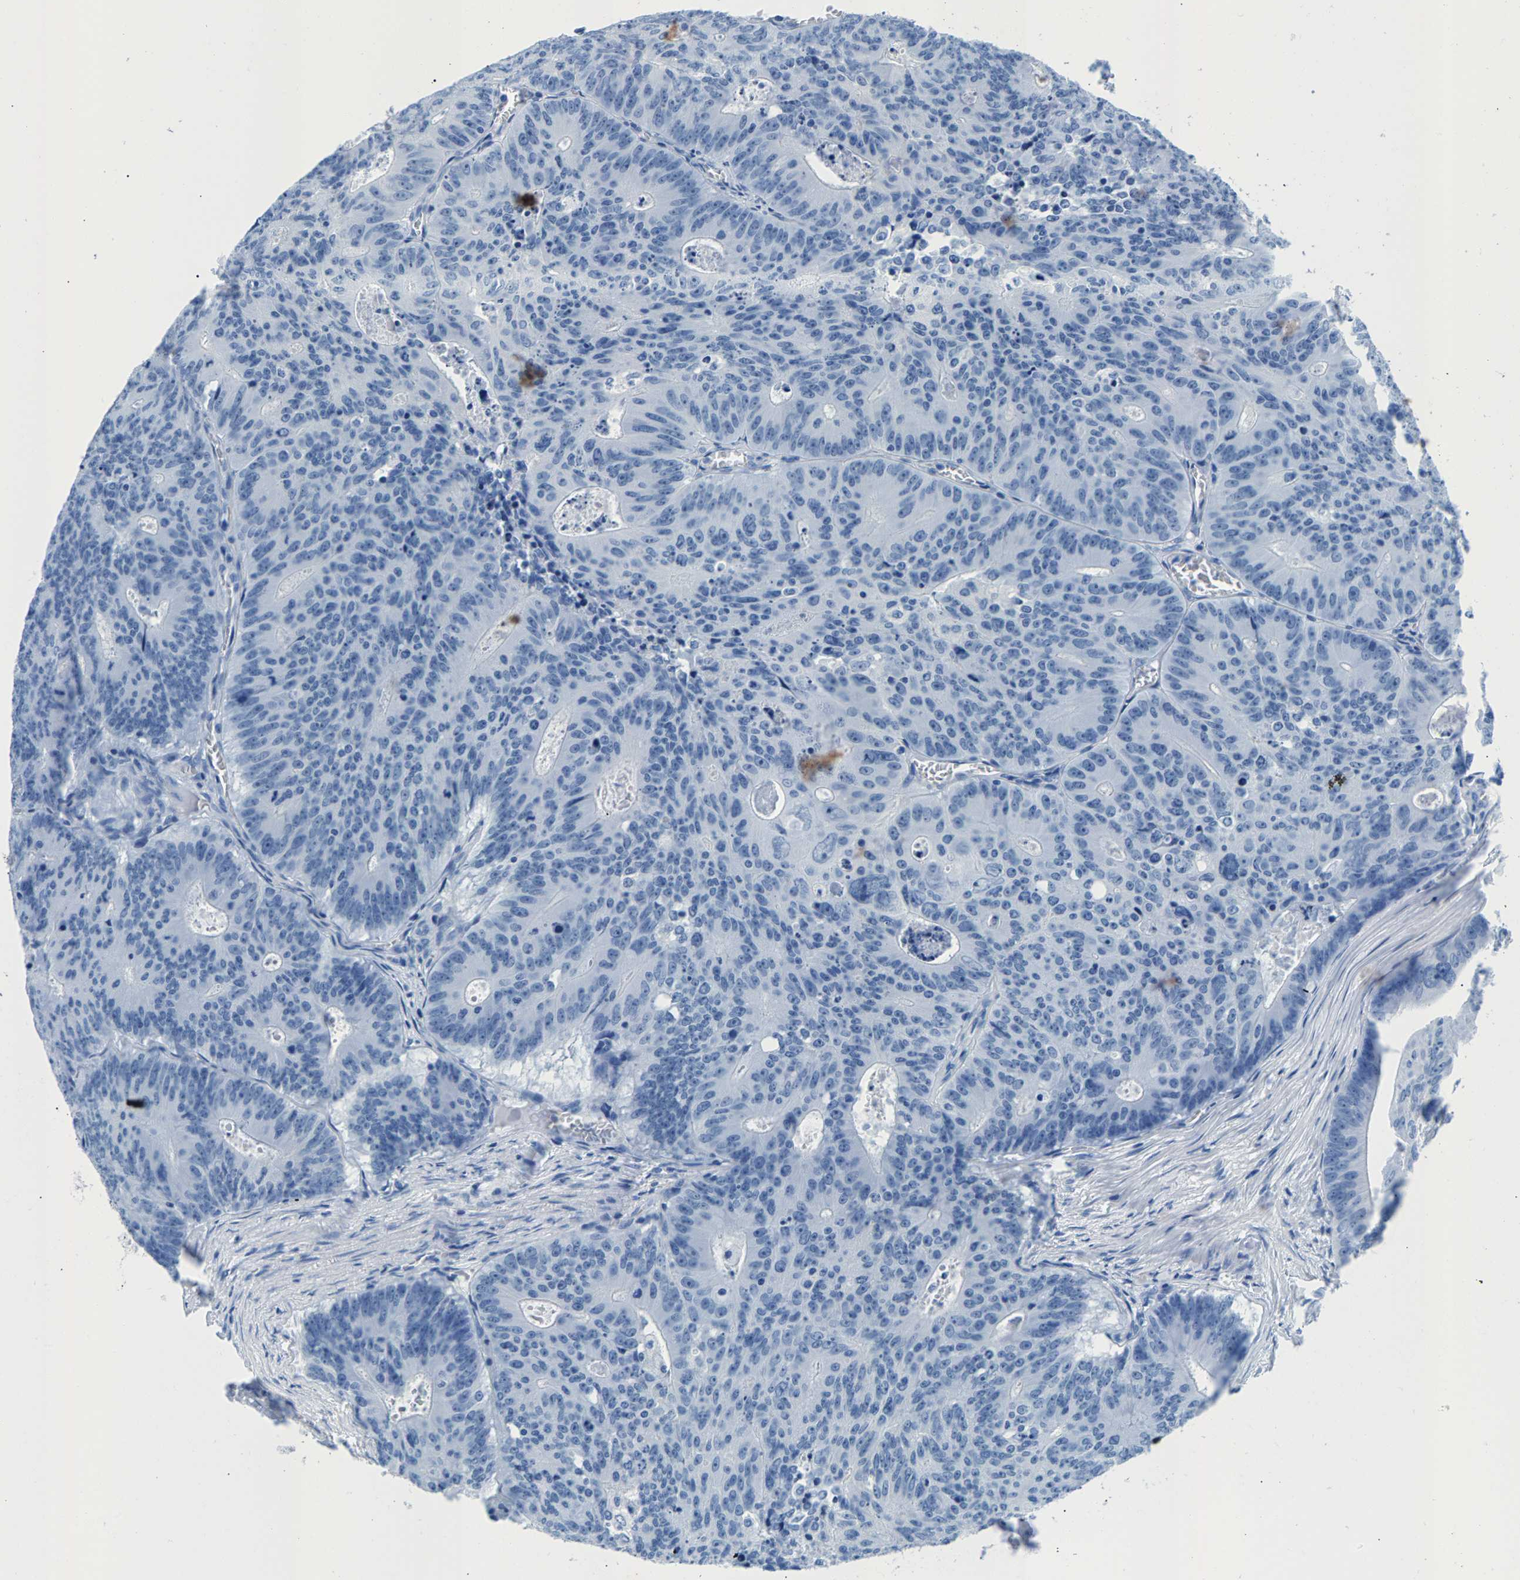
{"staining": {"intensity": "negative", "quantity": "none", "location": "none"}, "tissue": "colorectal cancer", "cell_type": "Tumor cells", "image_type": "cancer", "snomed": [{"axis": "morphology", "description": "Adenocarcinoma, NOS"}, {"axis": "topography", "description": "Colon"}], "caption": "A micrograph of adenocarcinoma (colorectal) stained for a protein demonstrates no brown staining in tumor cells.", "gene": "CPS1", "patient": {"sex": "male", "age": 87}}